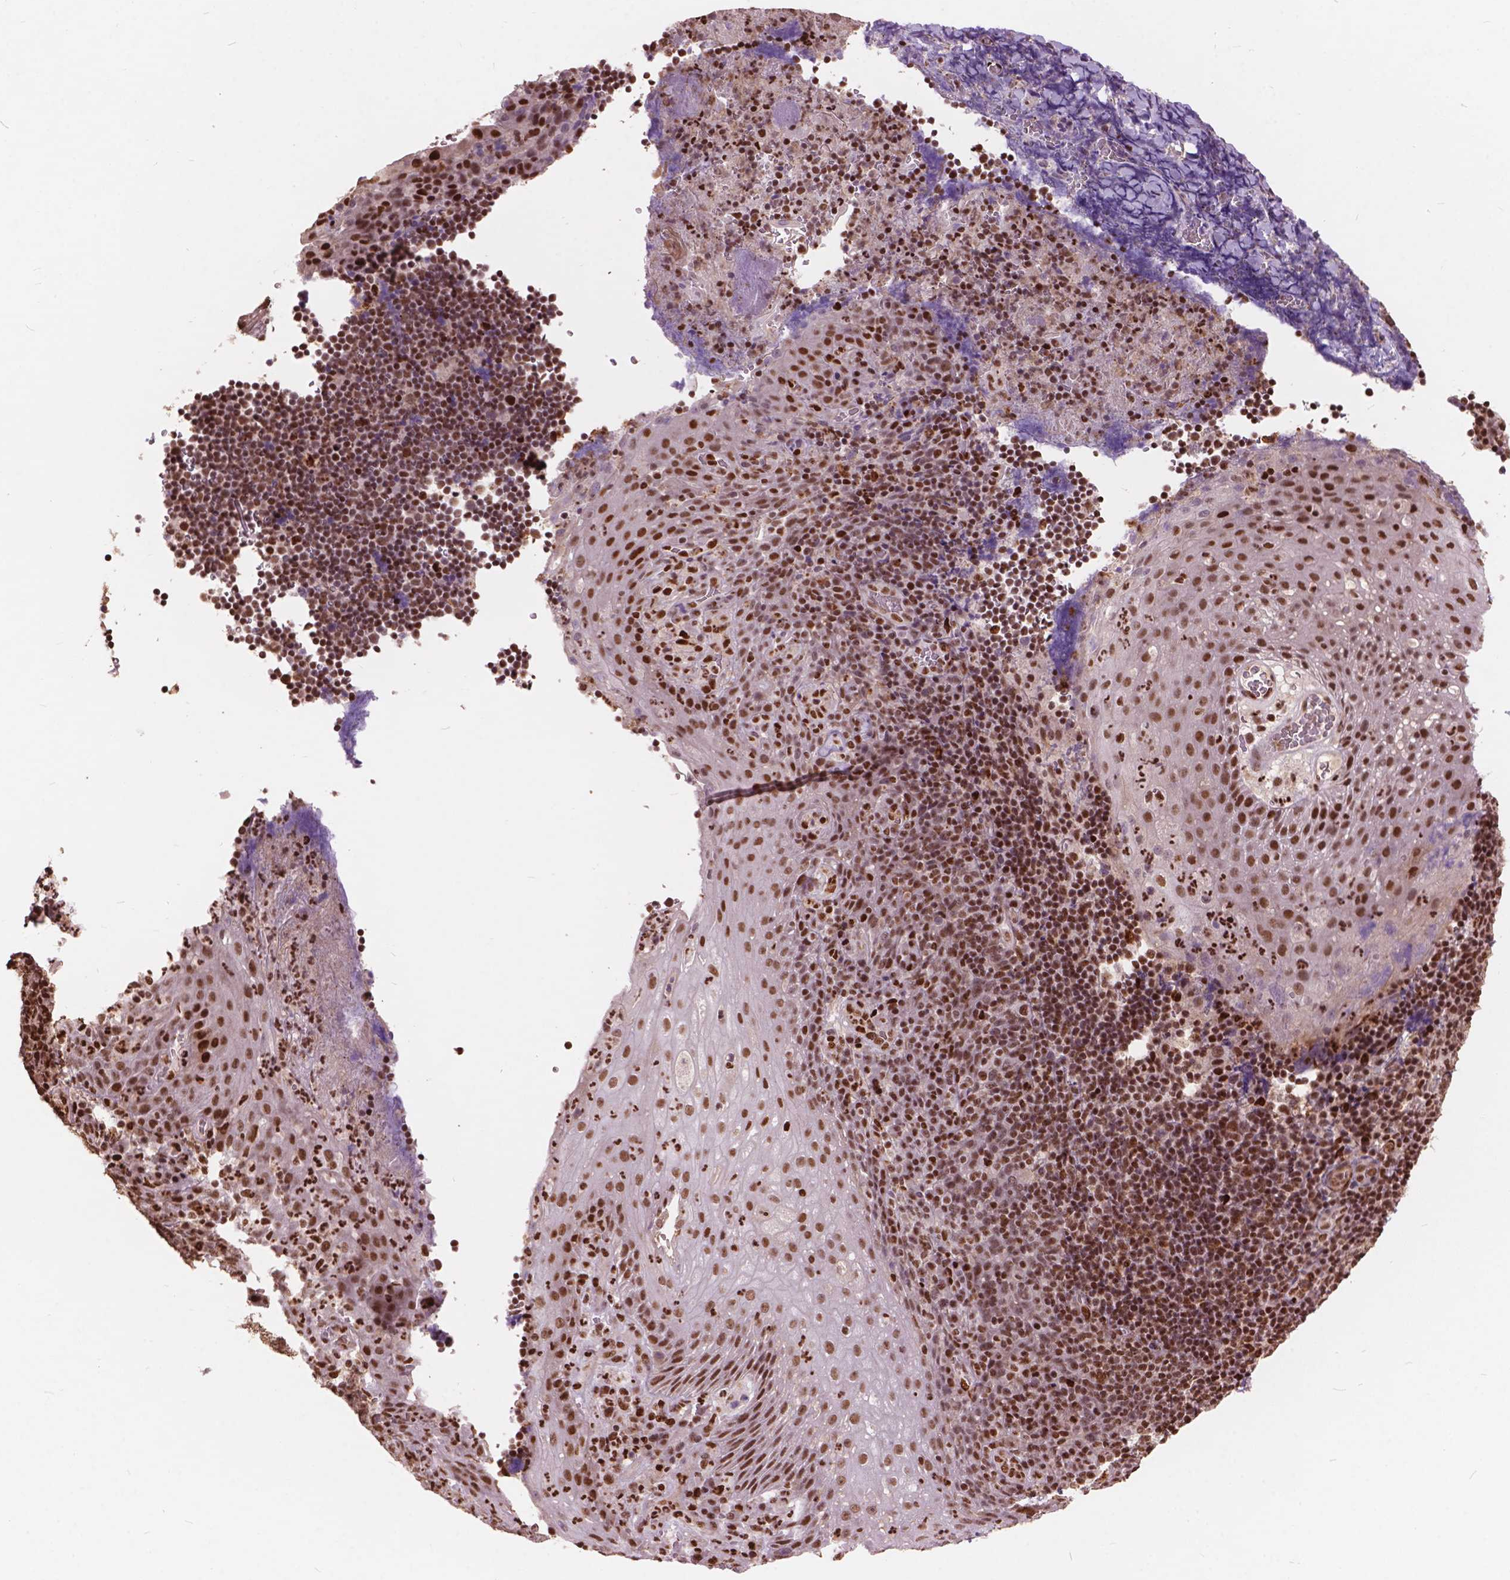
{"staining": {"intensity": "moderate", "quantity": ">75%", "location": "nuclear"}, "tissue": "tonsil", "cell_type": "Germinal center cells", "image_type": "normal", "snomed": [{"axis": "morphology", "description": "Normal tissue, NOS"}, {"axis": "topography", "description": "Tonsil"}], "caption": "DAB (3,3'-diaminobenzidine) immunohistochemical staining of unremarkable tonsil shows moderate nuclear protein expression in approximately >75% of germinal center cells. The staining was performed using DAB to visualize the protein expression in brown, while the nuclei were stained in blue with hematoxylin (Magnification: 20x).", "gene": "ANP32A", "patient": {"sex": "male", "age": 17}}